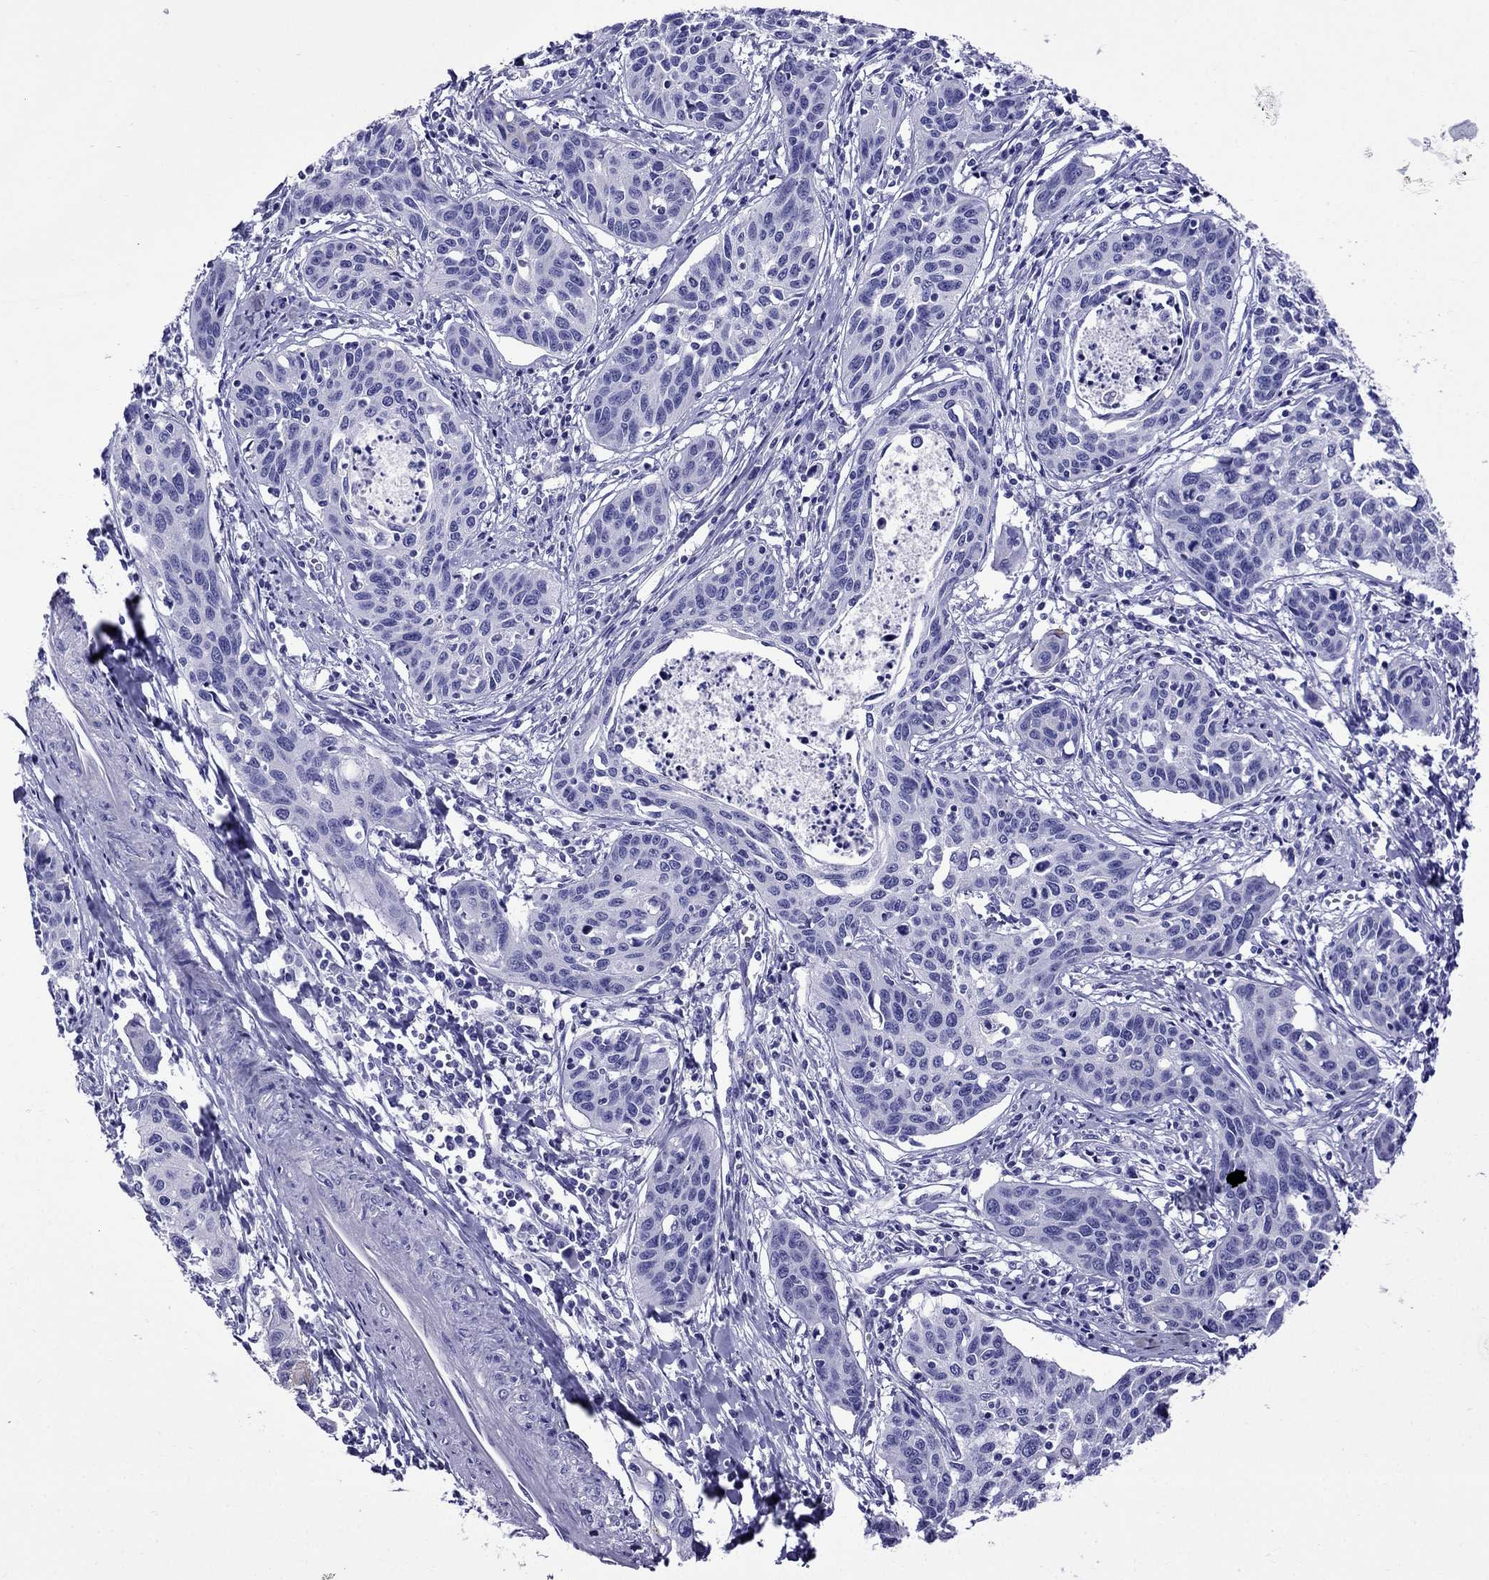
{"staining": {"intensity": "negative", "quantity": "none", "location": "none"}, "tissue": "cervical cancer", "cell_type": "Tumor cells", "image_type": "cancer", "snomed": [{"axis": "morphology", "description": "Squamous cell carcinoma, NOS"}, {"axis": "topography", "description": "Cervix"}], "caption": "Immunohistochemical staining of human cervical cancer (squamous cell carcinoma) shows no significant staining in tumor cells.", "gene": "CRYBA1", "patient": {"sex": "female", "age": 31}}